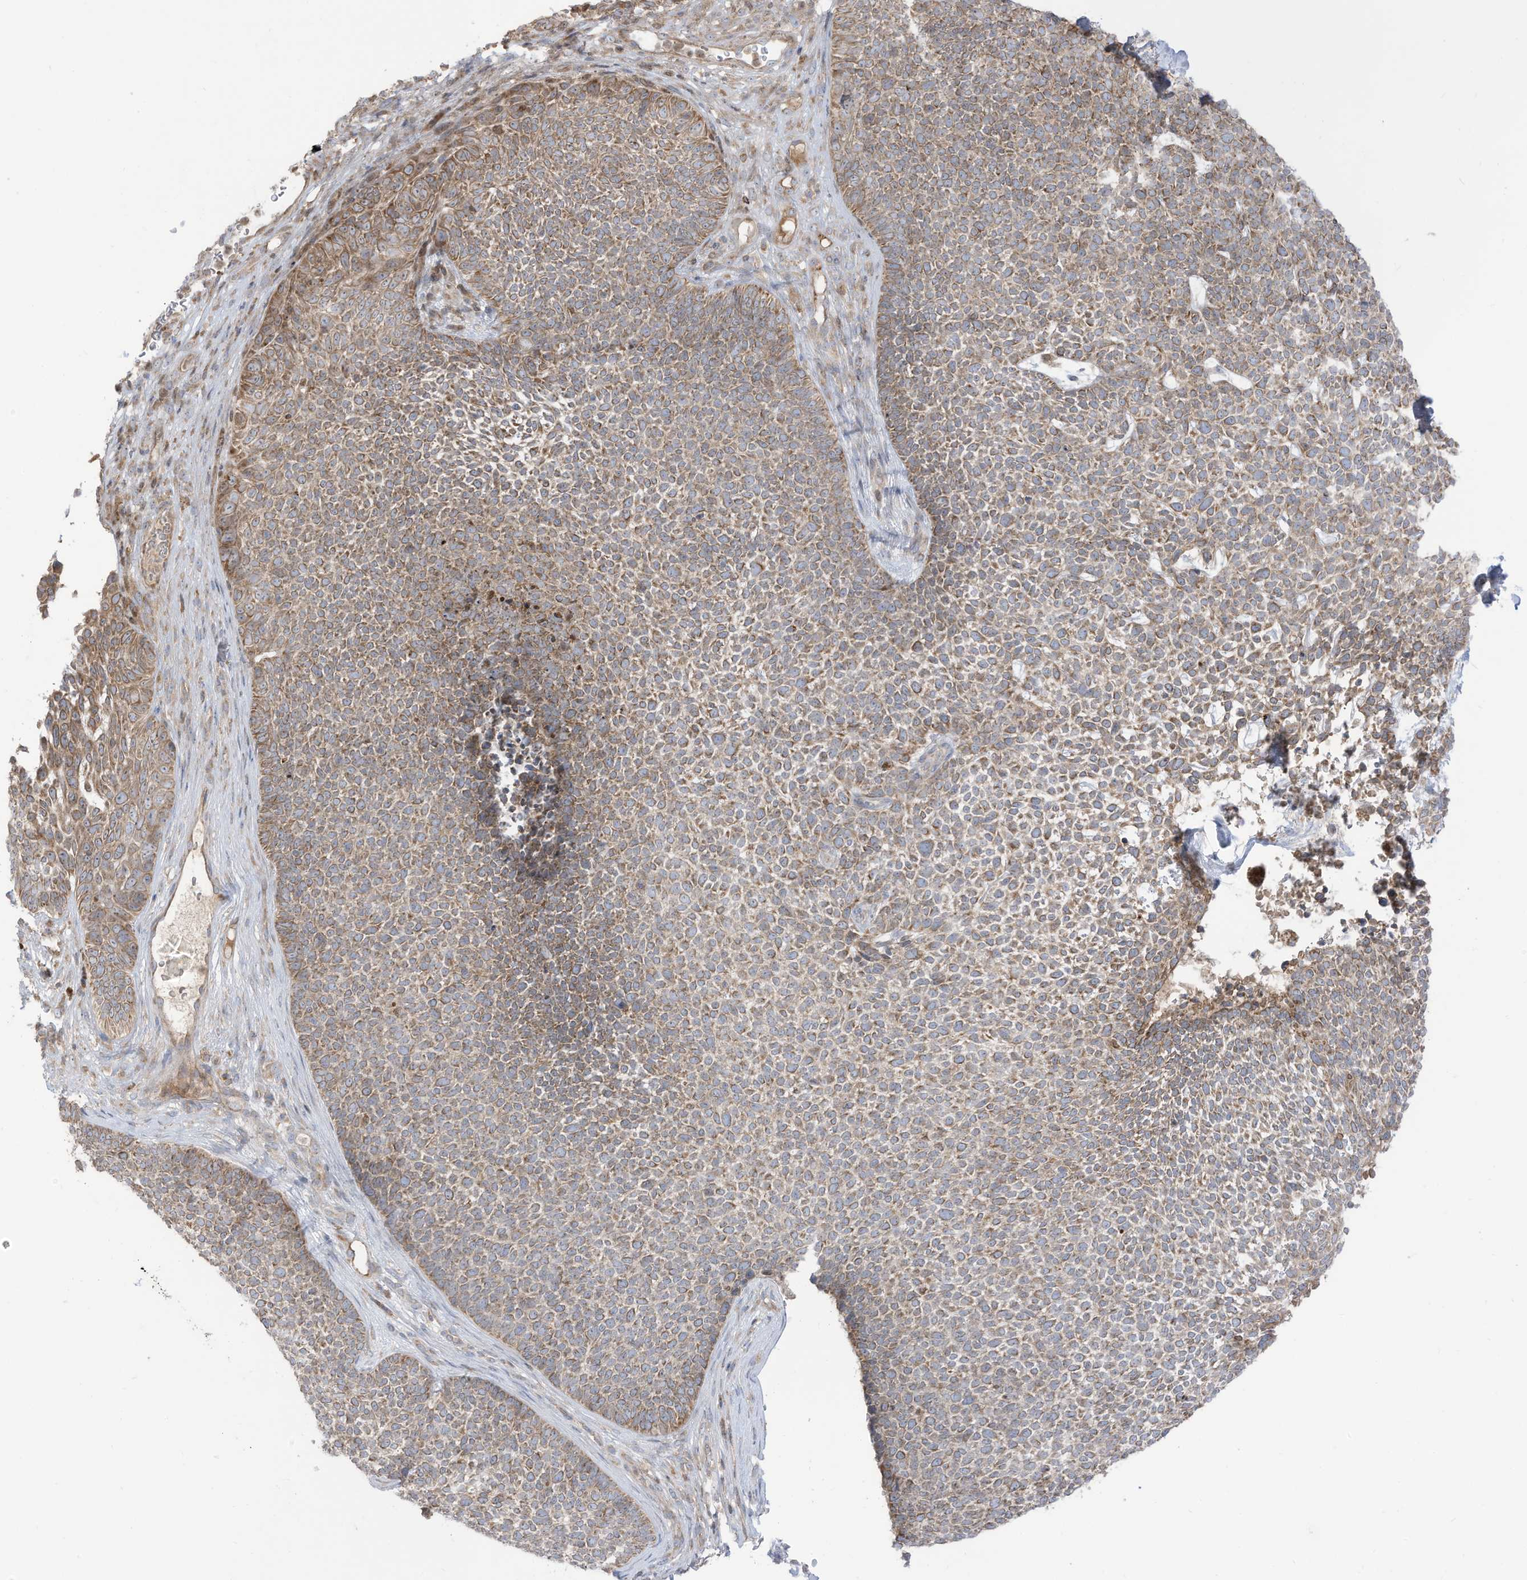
{"staining": {"intensity": "moderate", "quantity": ">75%", "location": "cytoplasmic/membranous"}, "tissue": "skin cancer", "cell_type": "Tumor cells", "image_type": "cancer", "snomed": [{"axis": "morphology", "description": "Basal cell carcinoma"}, {"axis": "topography", "description": "Skin"}], "caption": "Basal cell carcinoma (skin) tissue exhibits moderate cytoplasmic/membranous expression in approximately >75% of tumor cells, visualized by immunohistochemistry.", "gene": "CGAS", "patient": {"sex": "female", "age": 84}}